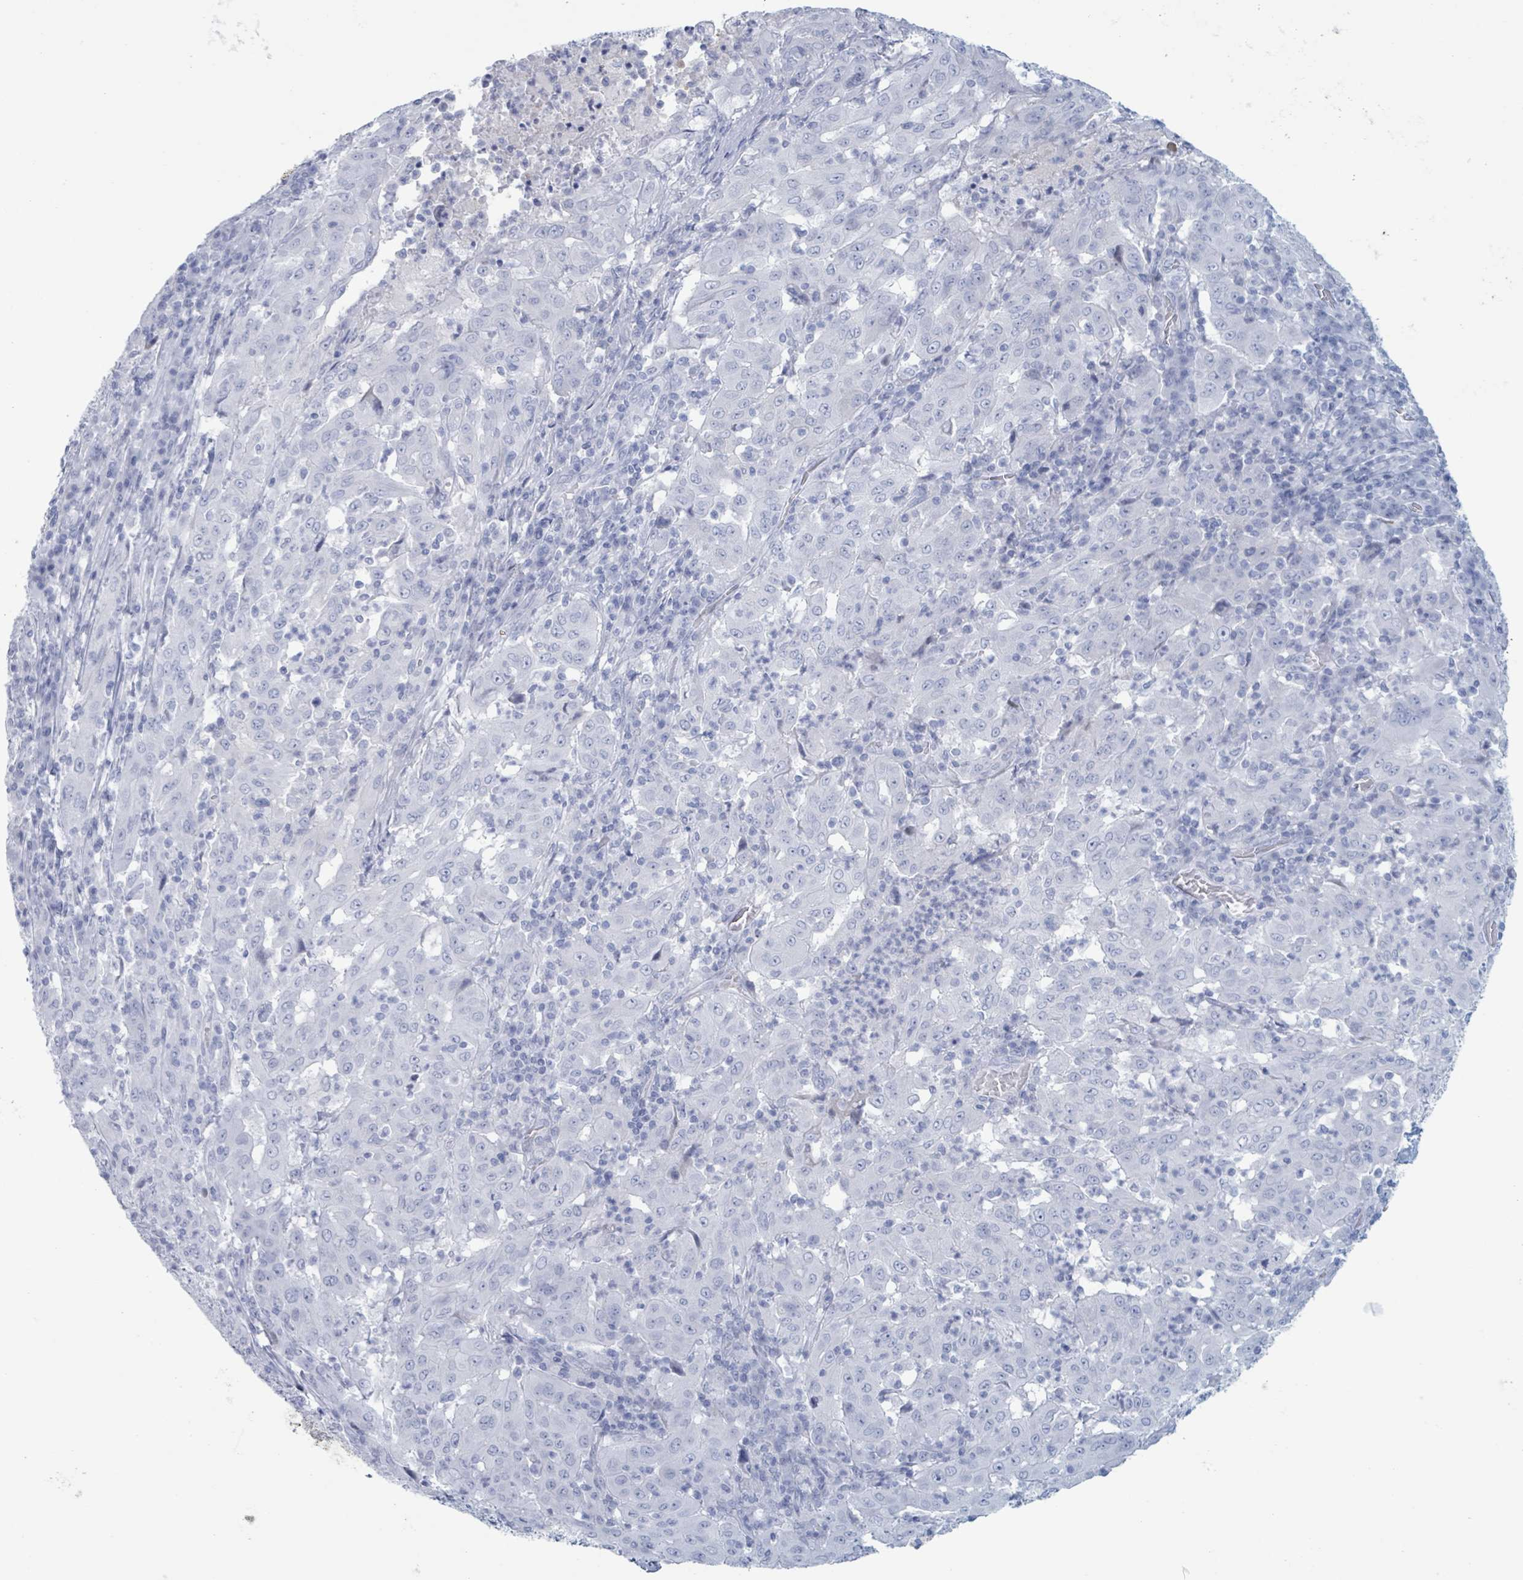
{"staining": {"intensity": "negative", "quantity": "none", "location": "none"}, "tissue": "pancreatic cancer", "cell_type": "Tumor cells", "image_type": "cancer", "snomed": [{"axis": "morphology", "description": "Adenocarcinoma, NOS"}, {"axis": "topography", "description": "Pancreas"}], "caption": "Tumor cells are negative for brown protein staining in pancreatic cancer.", "gene": "KLK4", "patient": {"sex": "male", "age": 63}}